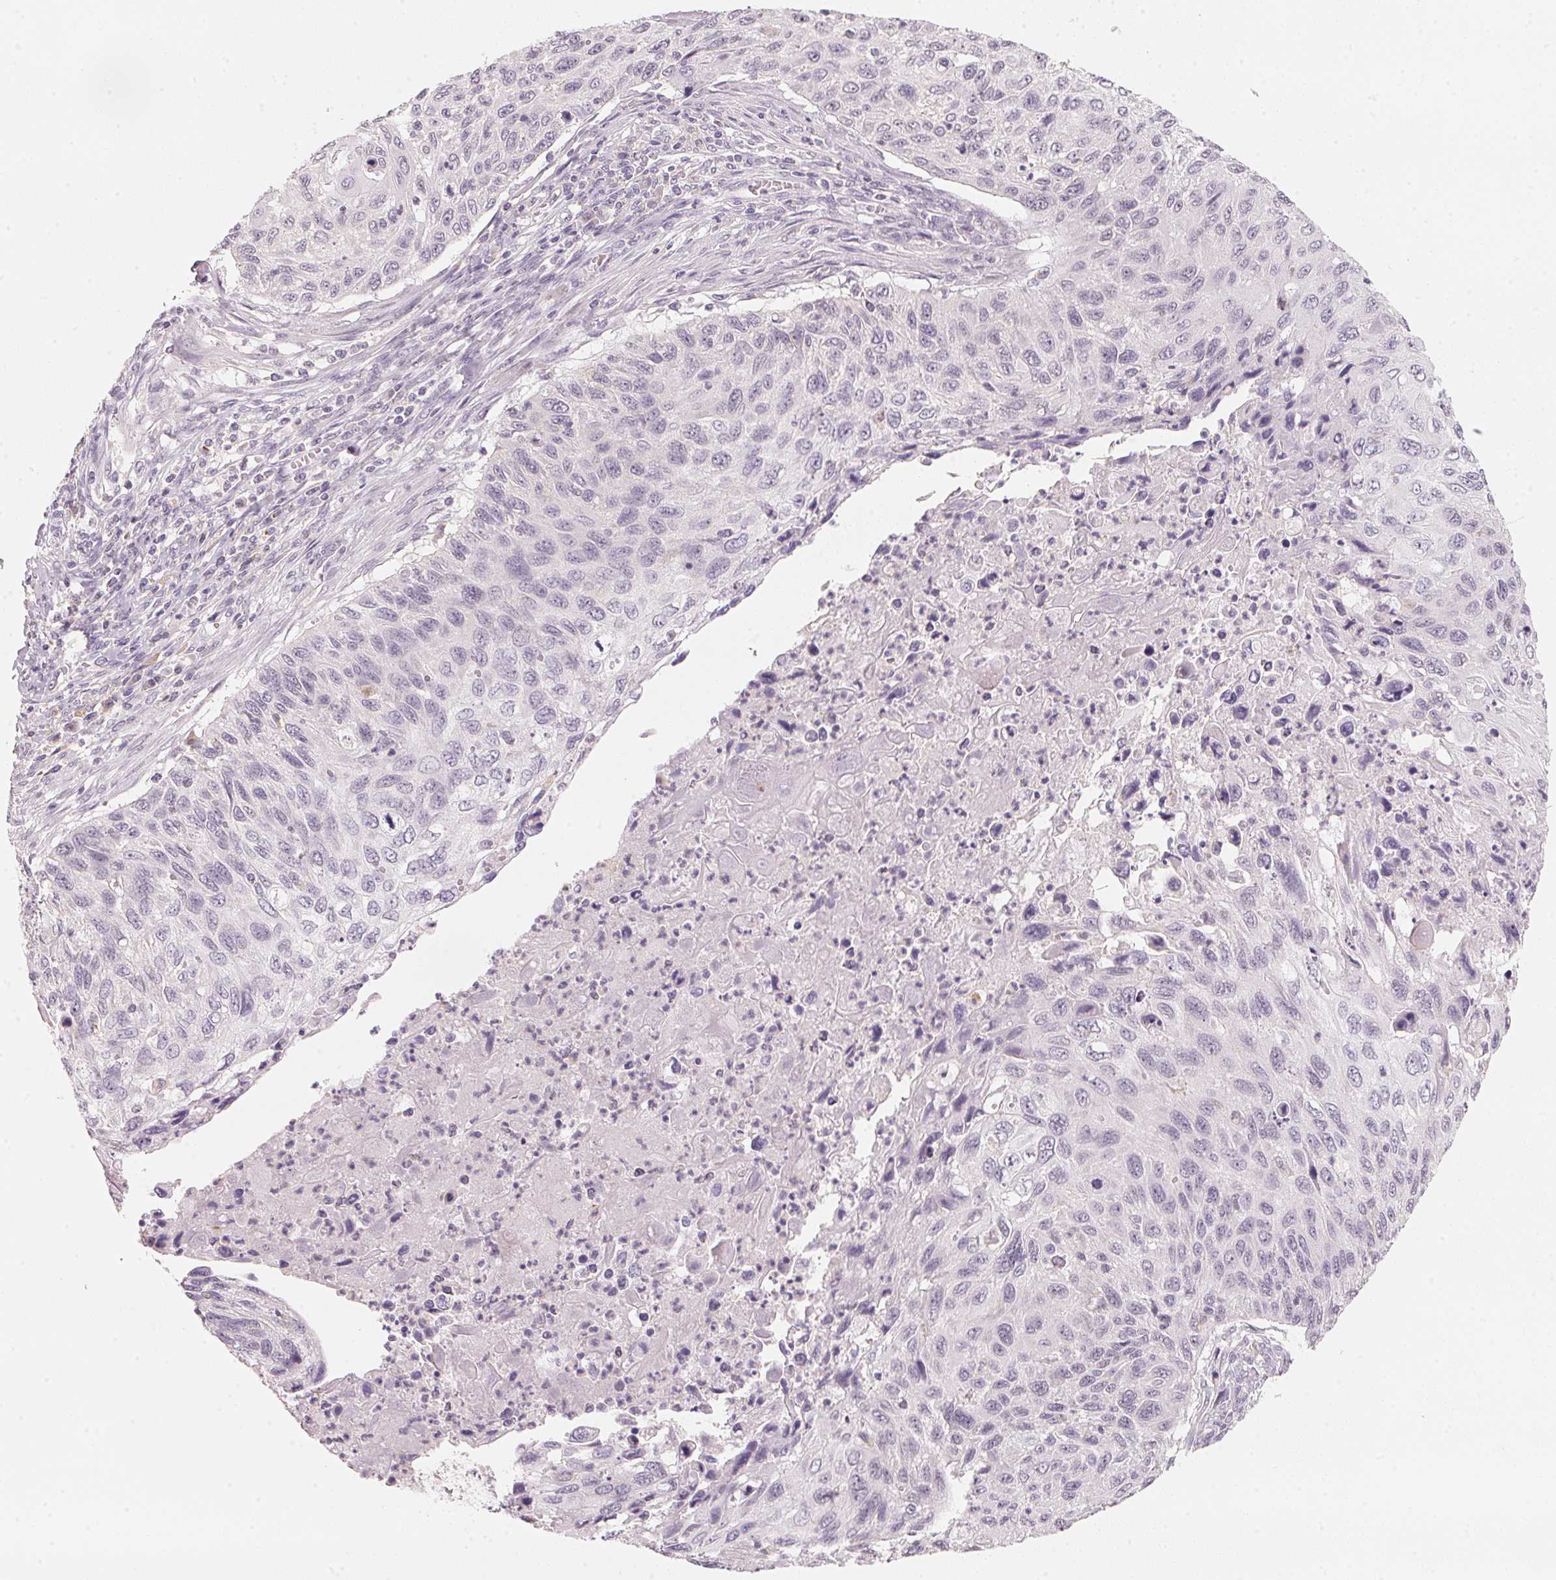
{"staining": {"intensity": "negative", "quantity": "none", "location": "none"}, "tissue": "cervical cancer", "cell_type": "Tumor cells", "image_type": "cancer", "snomed": [{"axis": "morphology", "description": "Squamous cell carcinoma, NOS"}, {"axis": "topography", "description": "Cervix"}], "caption": "An IHC image of cervical squamous cell carcinoma is shown. There is no staining in tumor cells of cervical squamous cell carcinoma. Brightfield microscopy of immunohistochemistry (IHC) stained with DAB (3,3'-diaminobenzidine) (brown) and hematoxylin (blue), captured at high magnification.", "gene": "ANKRD31", "patient": {"sex": "female", "age": 70}}